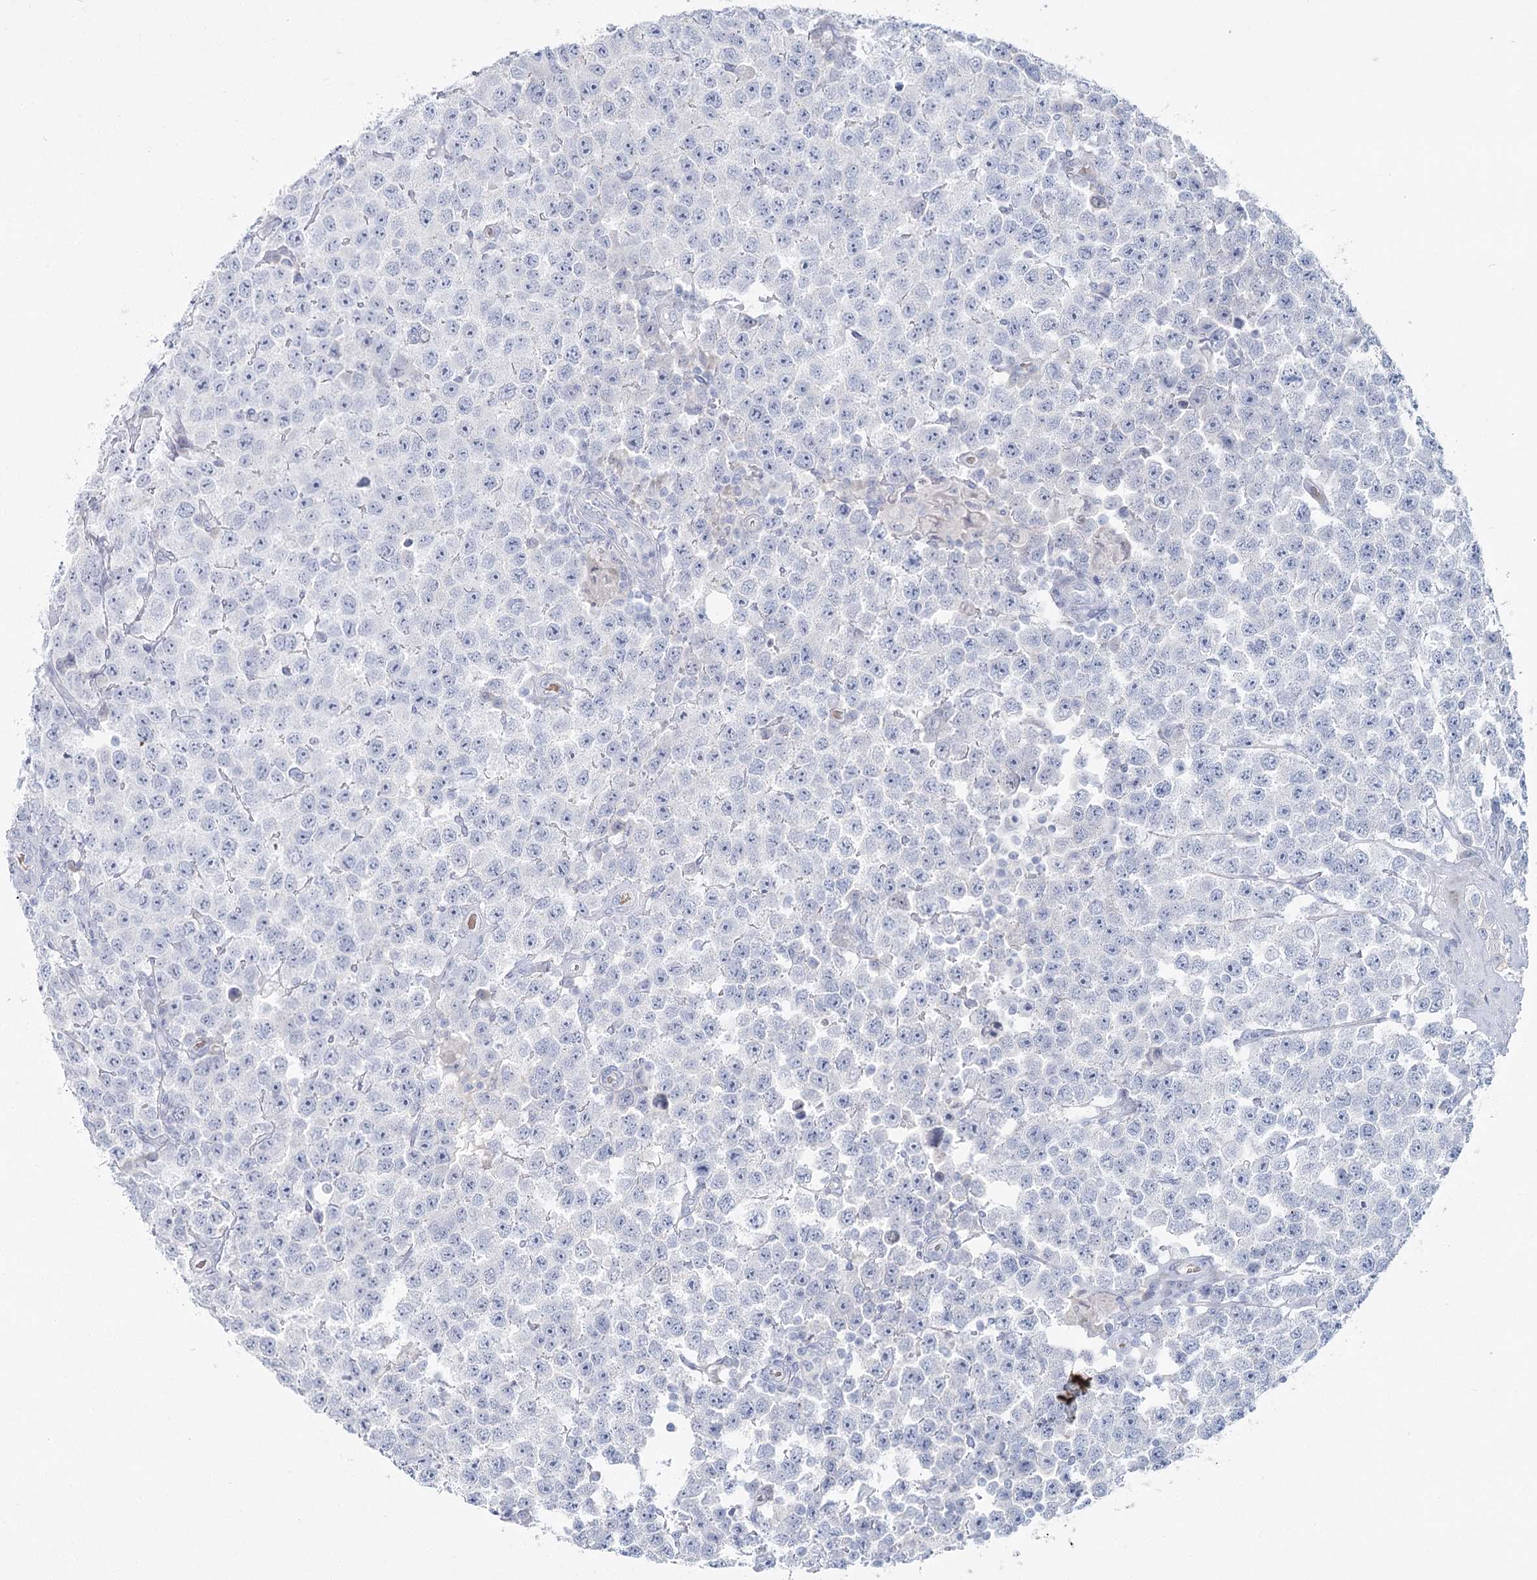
{"staining": {"intensity": "negative", "quantity": "none", "location": "none"}, "tissue": "testis cancer", "cell_type": "Tumor cells", "image_type": "cancer", "snomed": [{"axis": "morphology", "description": "Seminoma, NOS"}, {"axis": "topography", "description": "Testis"}], "caption": "DAB immunohistochemical staining of testis seminoma reveals no significant expression in tumor cells.", "gene": "IFIT5", "patient": {"sex": "male", "age": 28}}